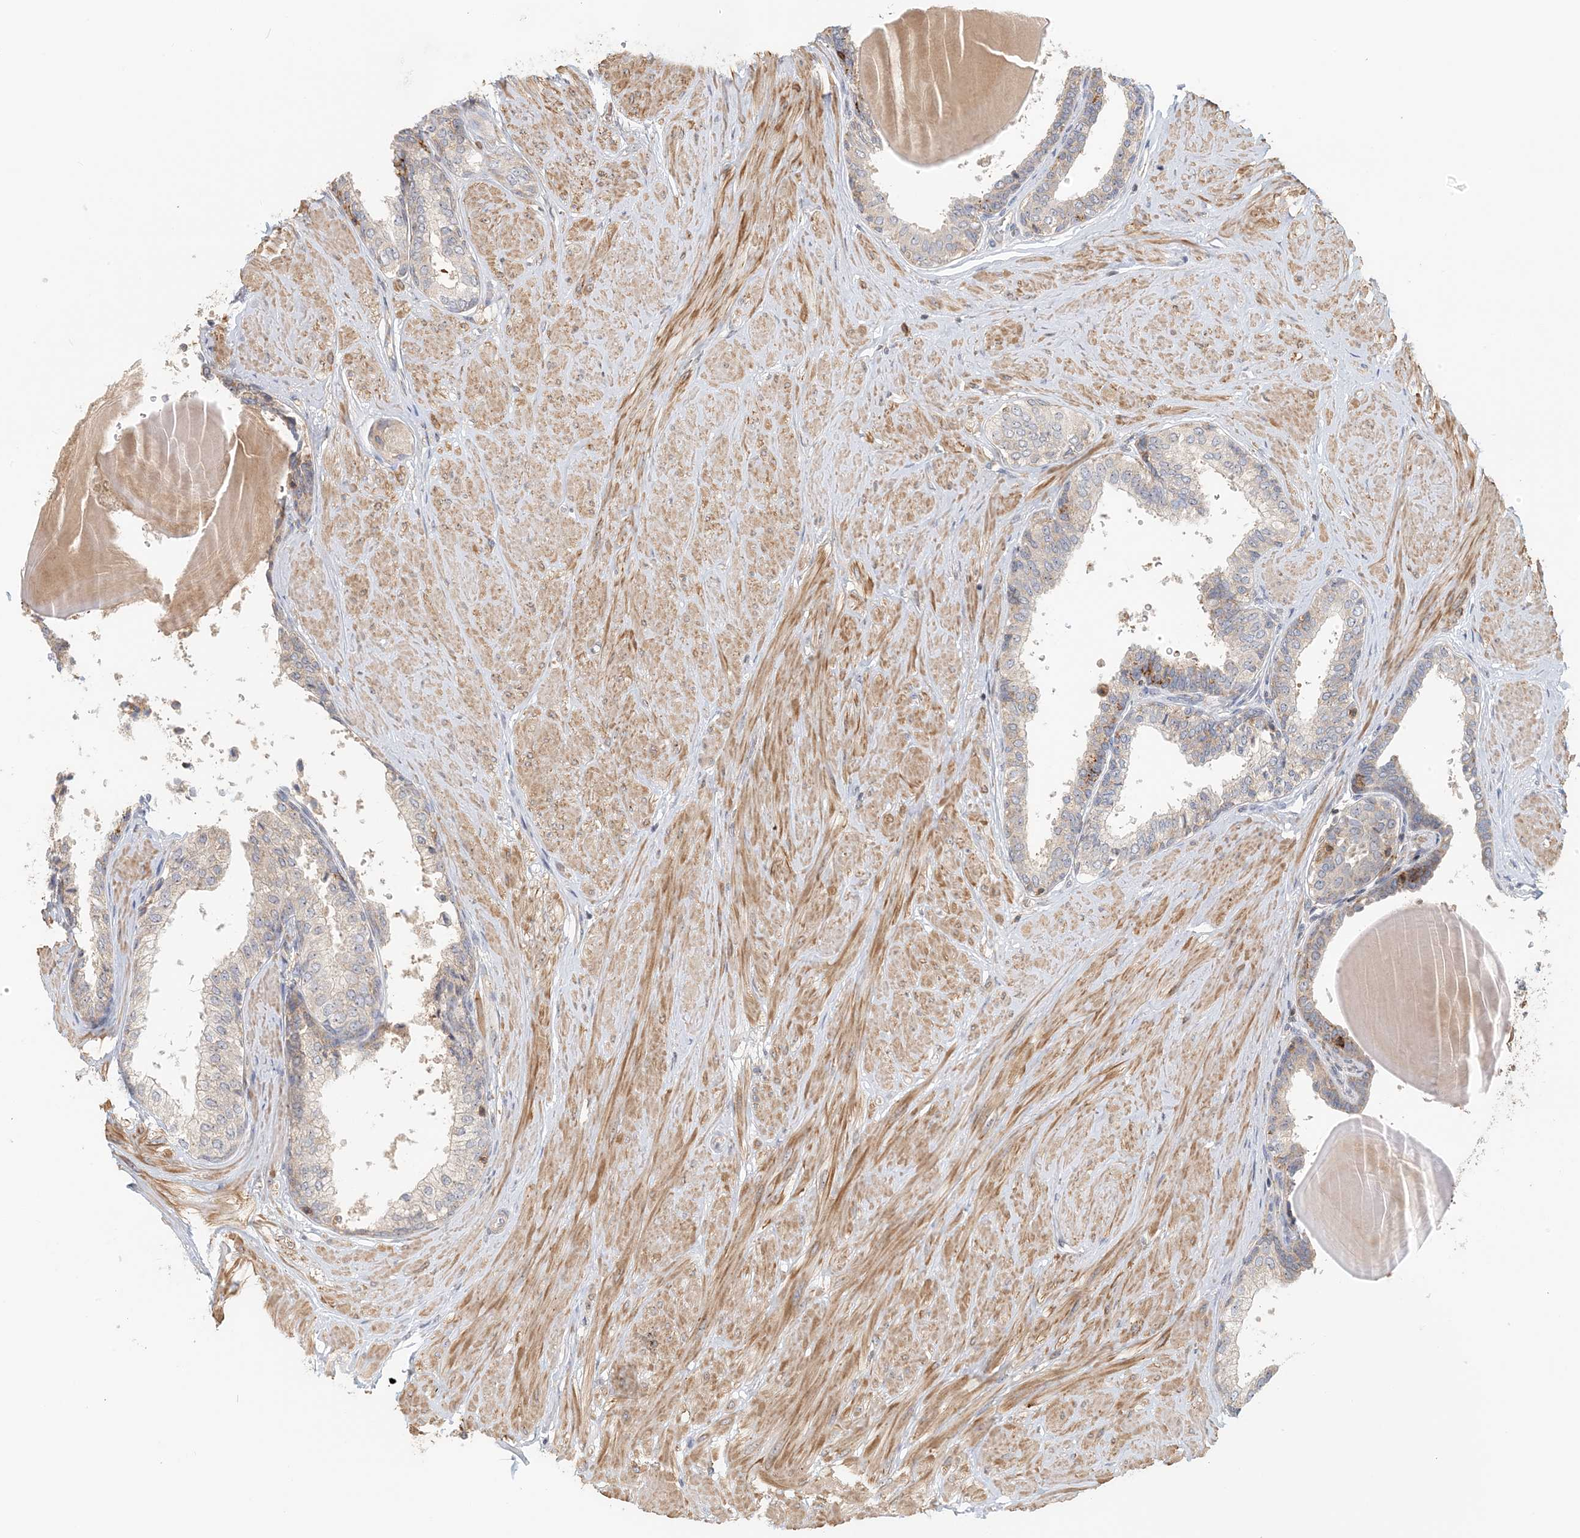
{"staining": {"intensity": "negative", "quantity": "none", "location": "none"}, "tissue": "prostate", "cell_type": "Glandular cells", "image_type": "normal", "snomed": [{"axis": "morphology", "description": "Normal tissue, NOS"}, {"axis": "topography", "description": "Prostate"}], "caption": "There is no significant positivity in glandular cells of prostate. (DAB (3,3'-diaminobenzidine) immunohistochemistry (IHC) with hematoxylin counter stain).", "gene": "COLEC11", "patient": {"sex": "male", "age": 48}}